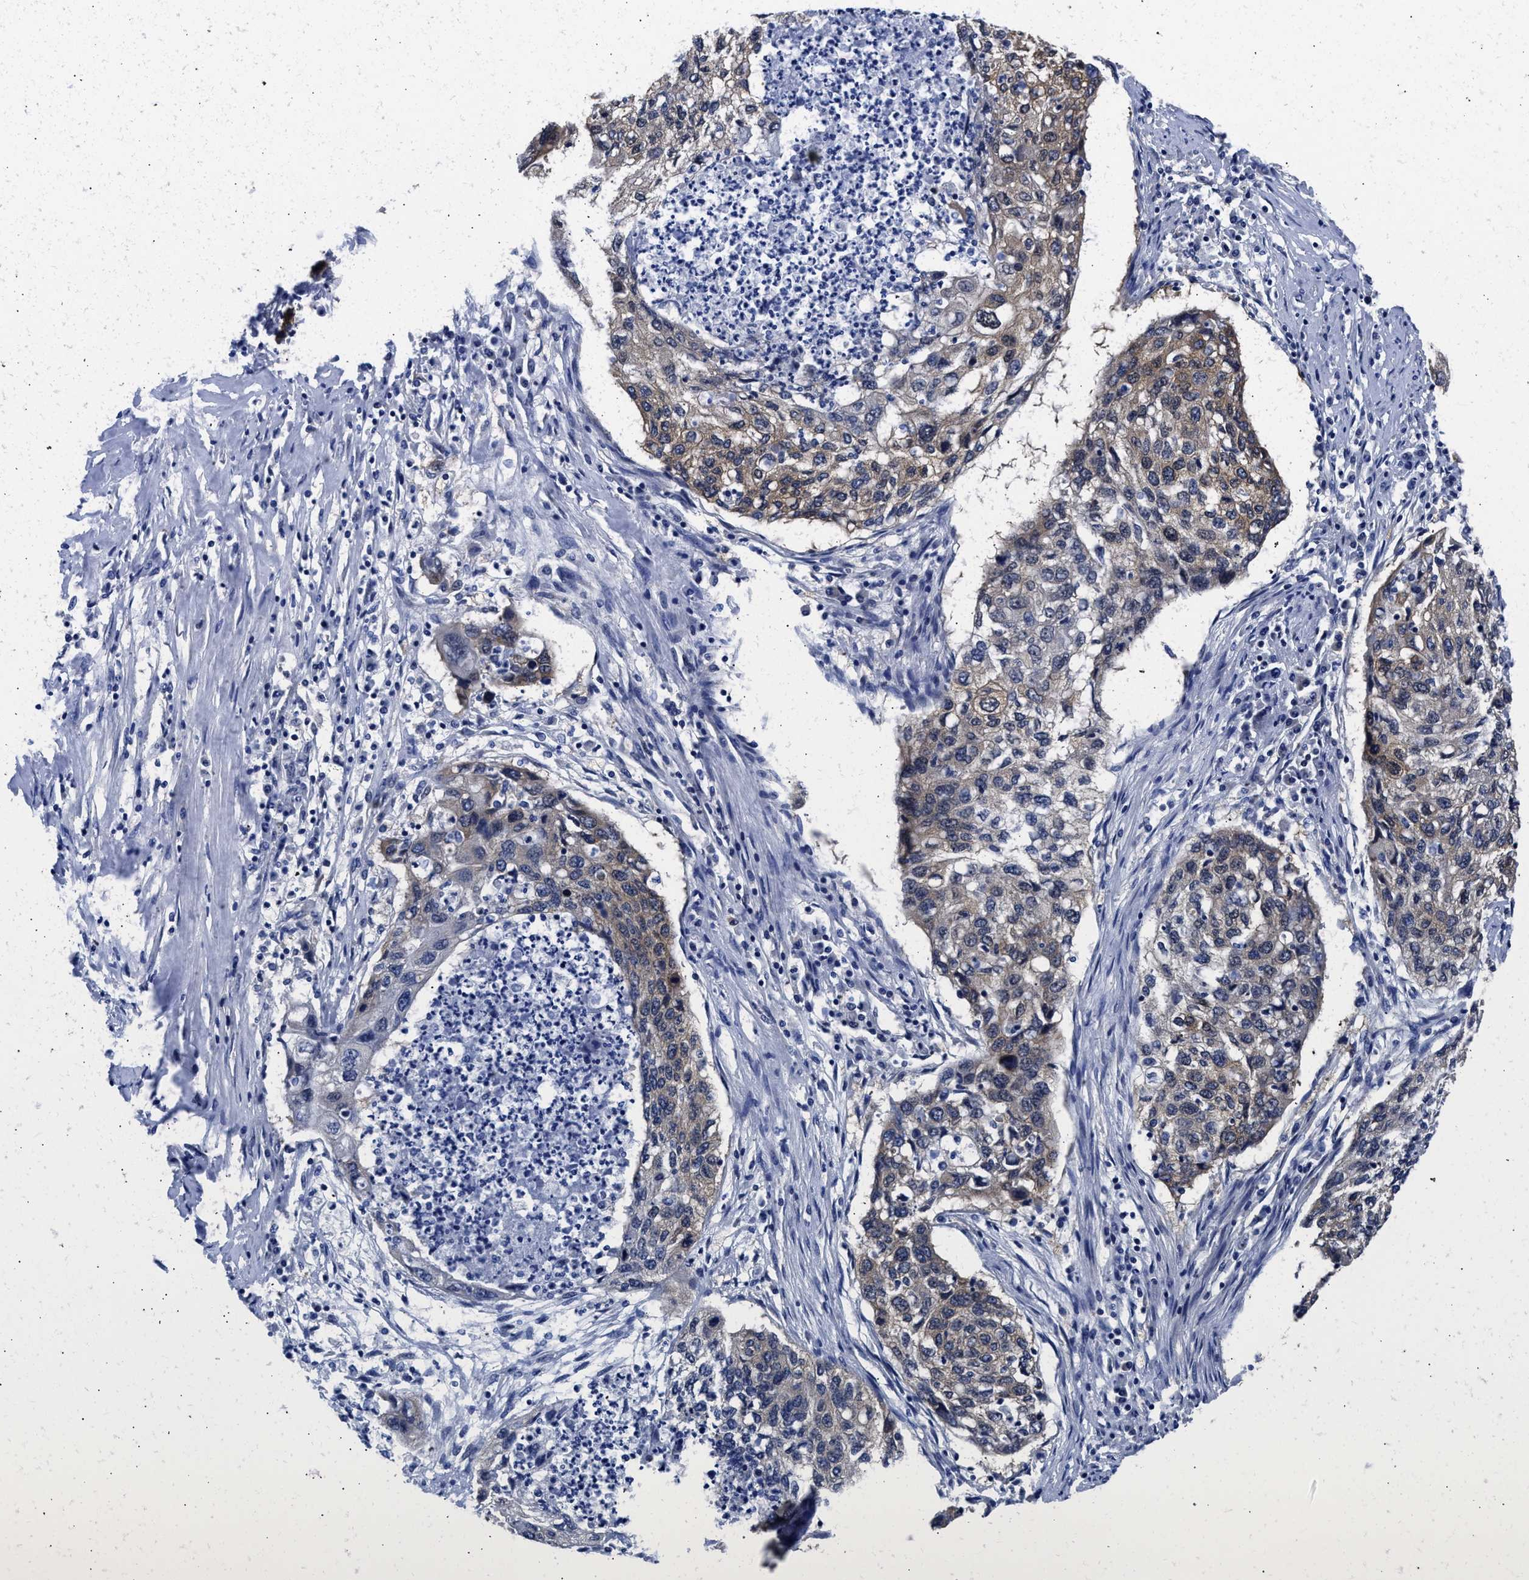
{"staining": {"intensity": "weak", "quantity": "25%-75%", "location": "cytoplasmic/membranous"}, "tissue": "lung cancer", "cell_type": "Tumor cells", "image_type": "cancer", "snomed": [{"axis": "morphology", "description": "Squamous cell carcinoma, NOS"}, {"axis": "topography", "description": "Lung"}], "caption": "Immunohistochemical staining of lung cancer exhibits low levels of weak cytoplasmic/membranous positivity in about 25%-75% of tumor cells. (brown staining indicates protein expression, while blue staining denotes nuclei).", "gene": "XPO5", "patient": {"sex": "female", "age": 63}}